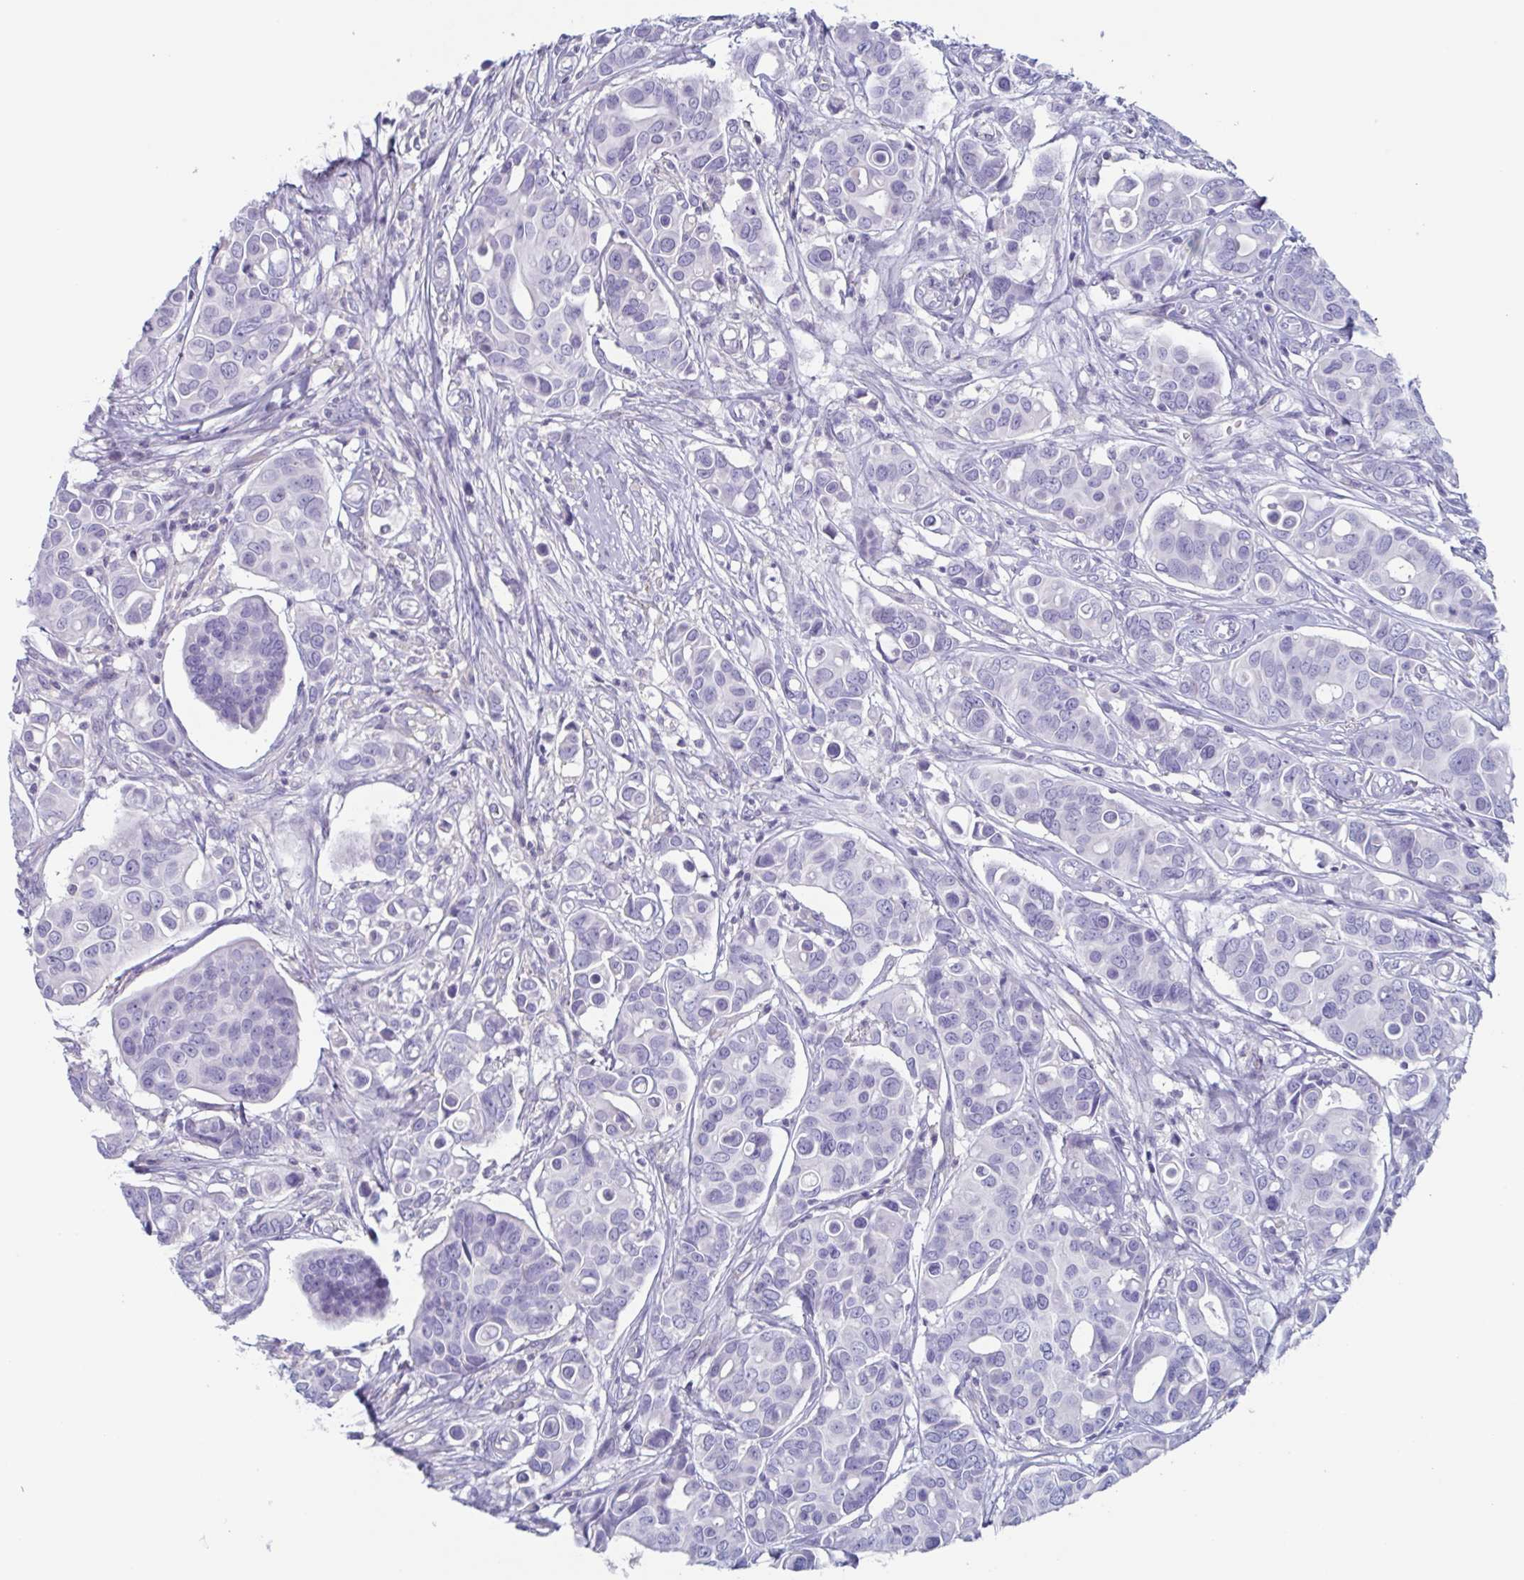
{"staining": {"intensity": "negative", "quantity": "none", "location": "none"}, "tissue": "breast cancer", "cell_type": "Tumor cells", "image_type": "cancer", "snomed": [{"axis": "morphology", "description": "Normal tissue, NOS"}, {"axis": "morphology", "description": "Duct carcinoma"}, {"axis": "topography", "description": "Skin"}, {"axis": "topography", "description": "Breast"}], "caption": "An immunohistochemistry (IHC) image of breast cancer is shown. There is no staining in tumor cells of breast cancer.", "gene": "BPI", "patient": {"sex": "female", "age": 54}}